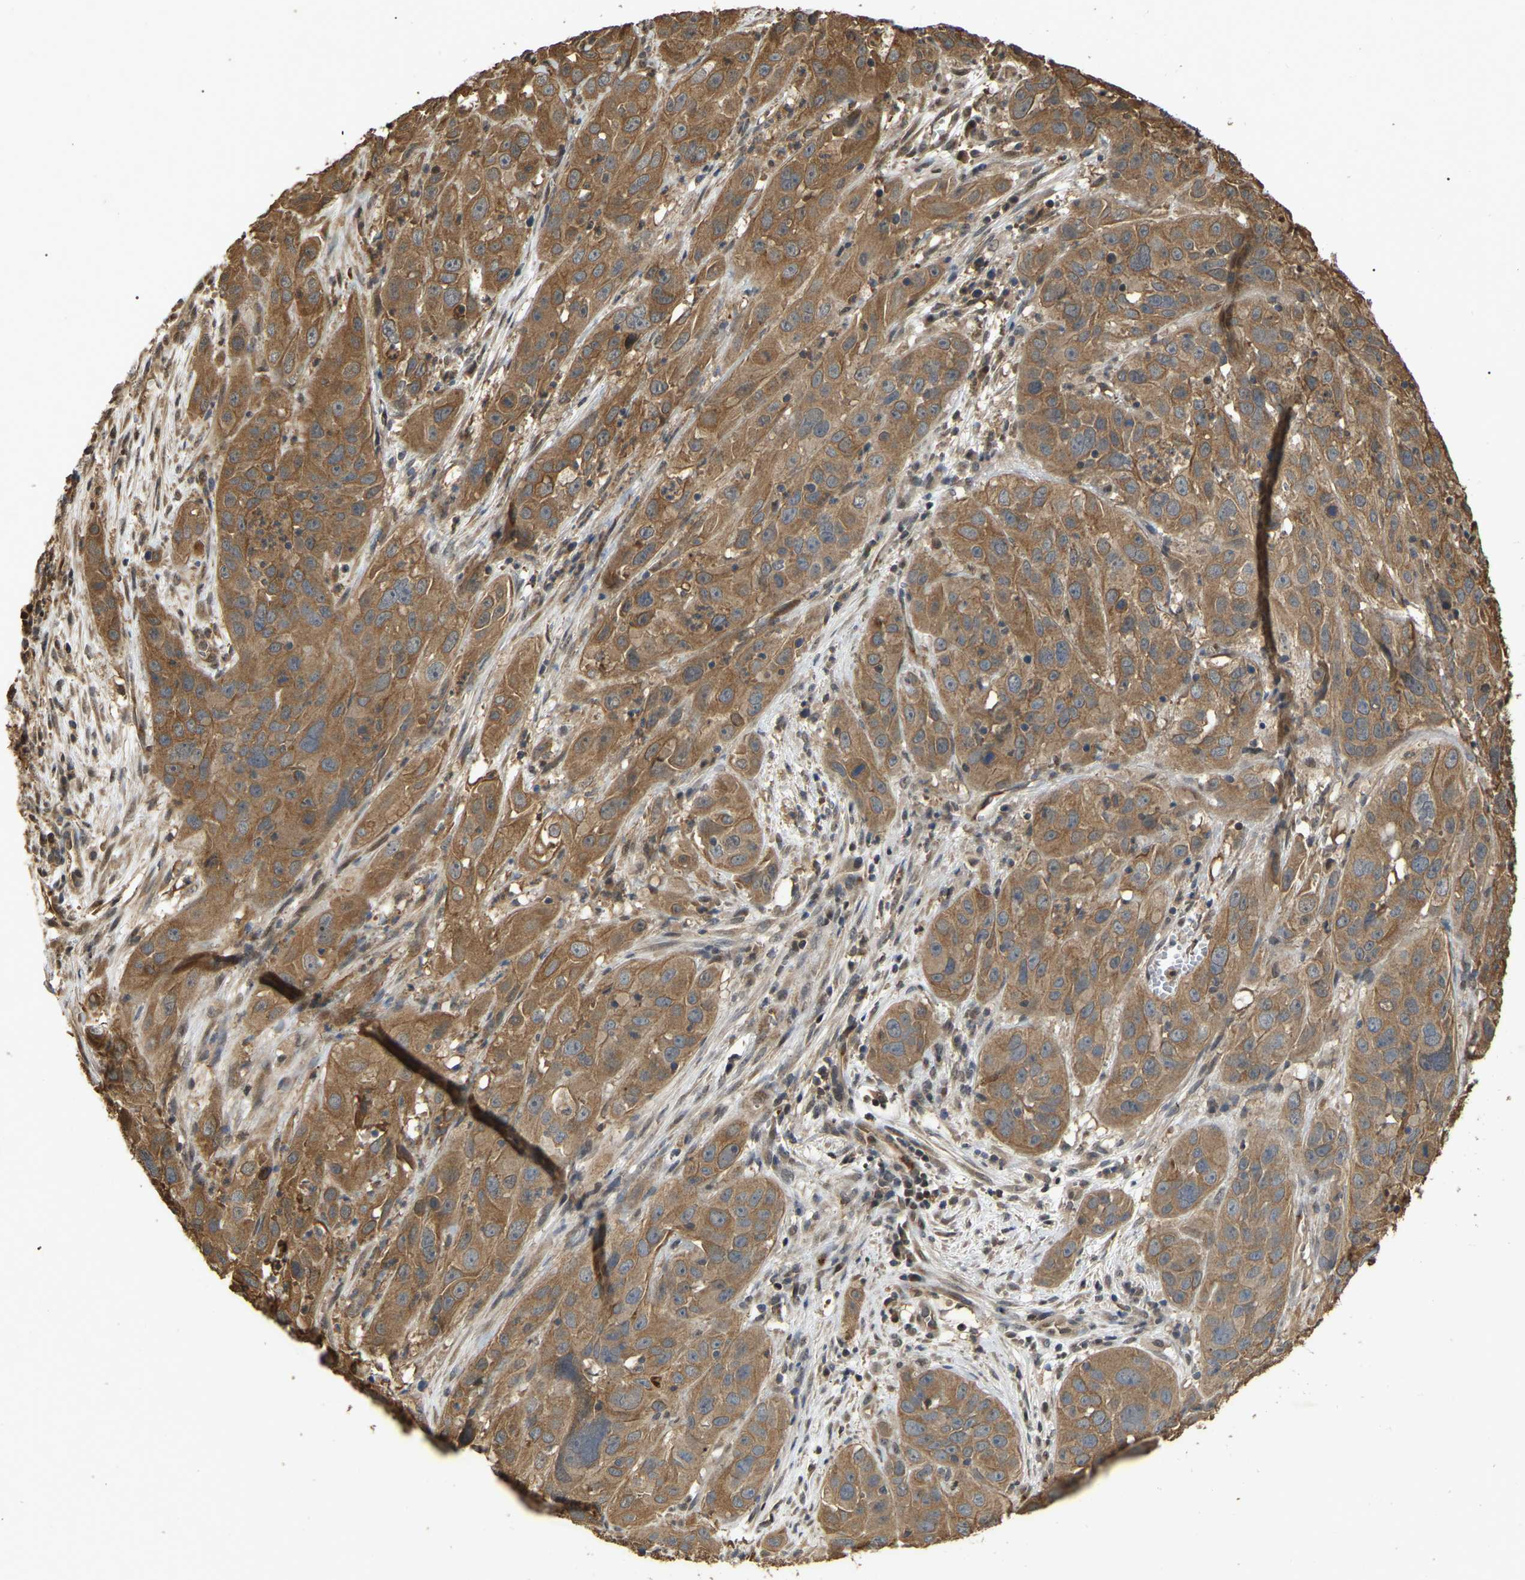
{"staining": {"intensity": "moderate", "quantity": ">75%", "location": "cytoplasmic/membranous"}, "tissue": "cervical cancer", "cell_type": "Tumor cells", "image_type": "cancer", "snomed": [{"axis": "morphology", "description": "Squamous cell carcinoma, NOS"}, {"axis": "topography", "description": "Cervix"}], "caption": "DAB (3,3'-diaminobenzidine) immunohistochemical staining of human cervical squamous cell carcinoma exhibits moderate cytoplasmic/membranous protein expression in approximately >75% of tumor cells.", "gene": "FAM219A", "patient": {"sex": "female", "age": 32}}